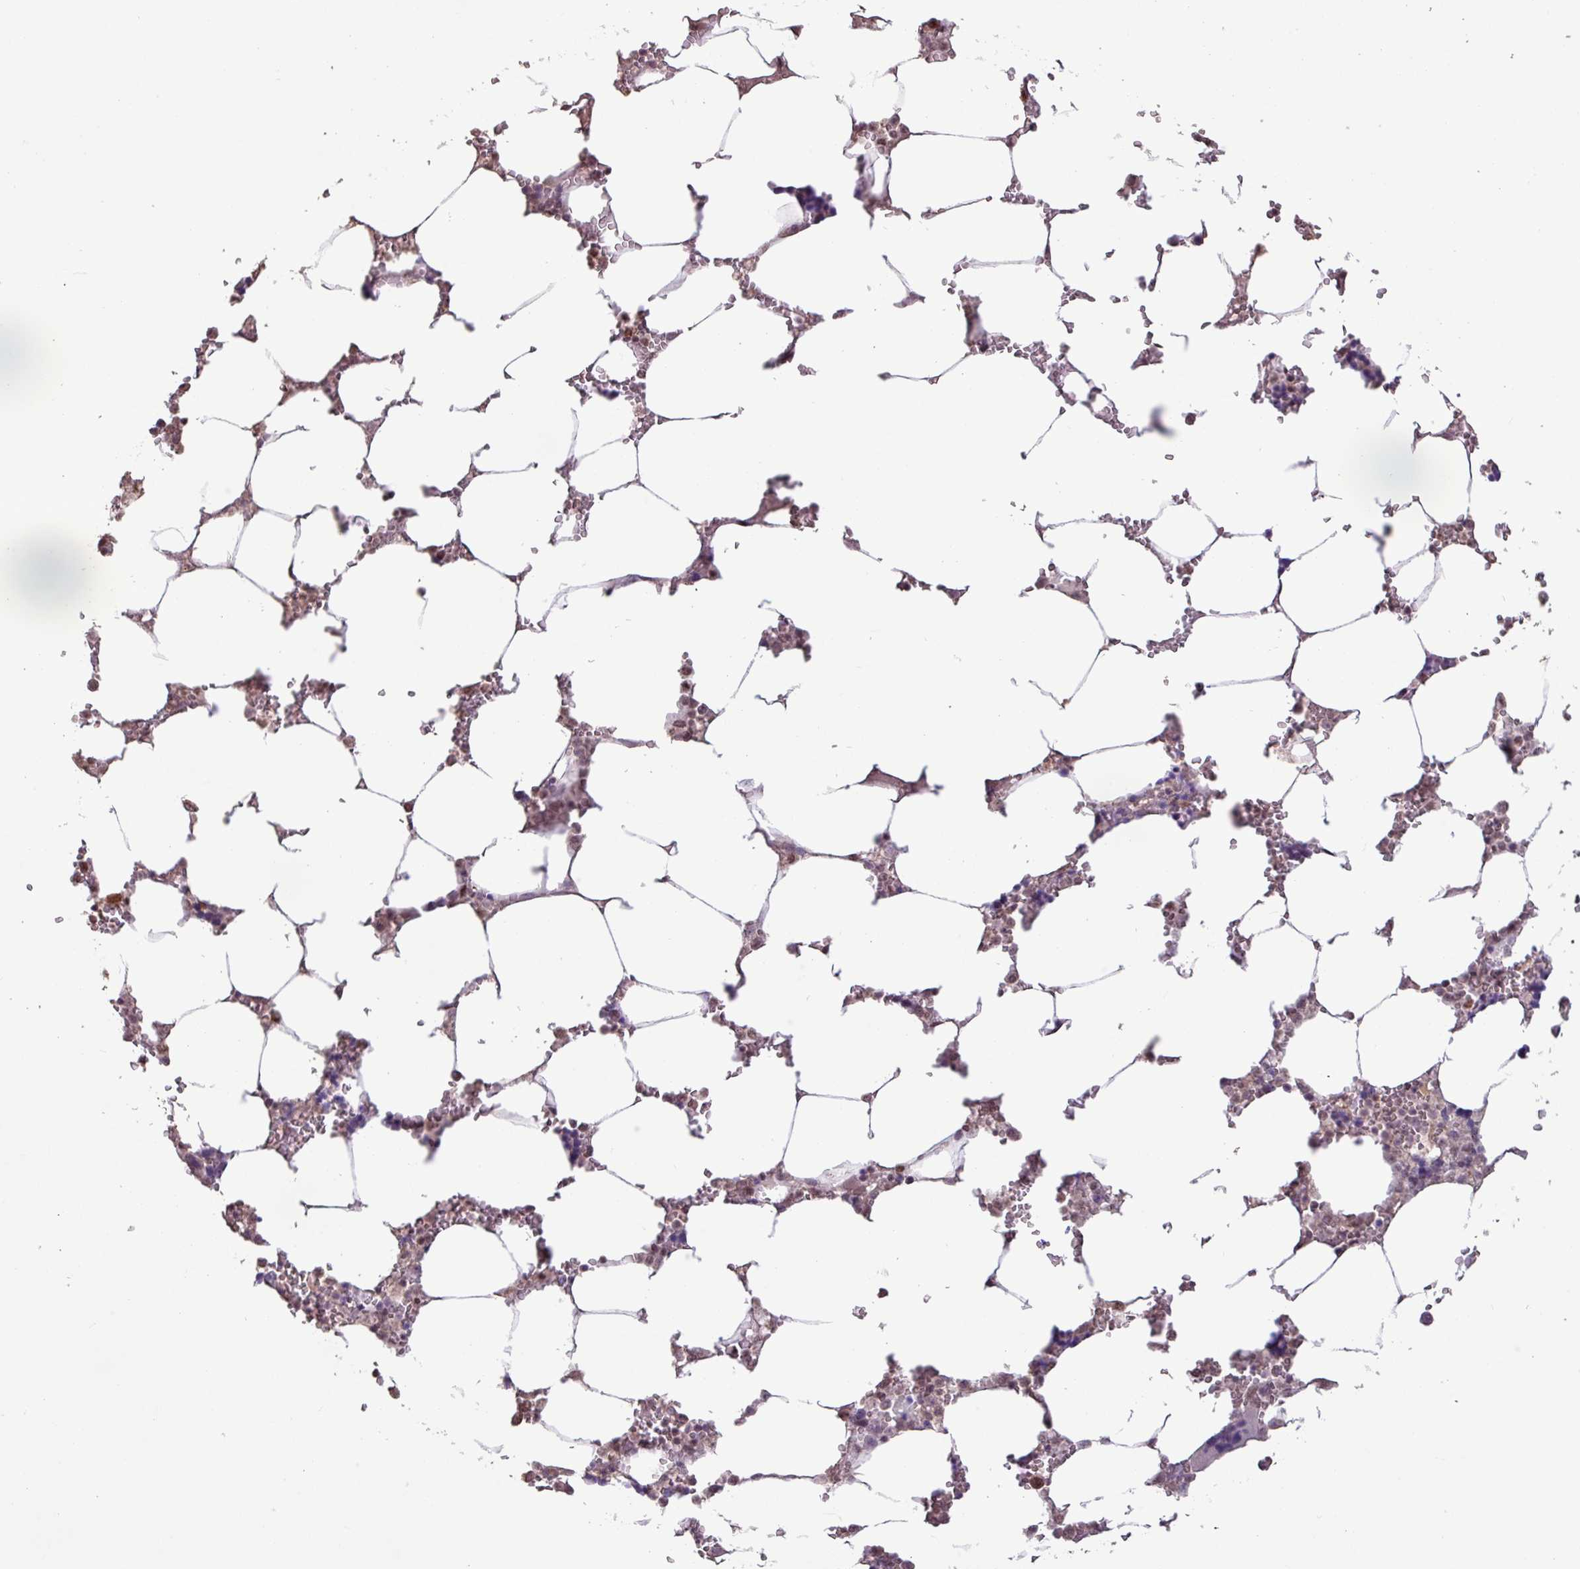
{"staining": {"intensity": "moderate", "quantity": "<25%", "location": "nuclear"}, "tissue": "bone marrow", "cell_type": "Hematopoietic cells", "image_type": "normal", "snomed": [{"axis": "morphology", "description": "Normal tissue, NOS"}, {"axis": "topography", "description": "Bone marrow"}], "caption": "A brown stain labels moderate nuclear expression of a protein in hematopoietic cells of normal human bone marrow.", "gene": "ZNF709", "patient": {"sex": "male", "age": 64}}